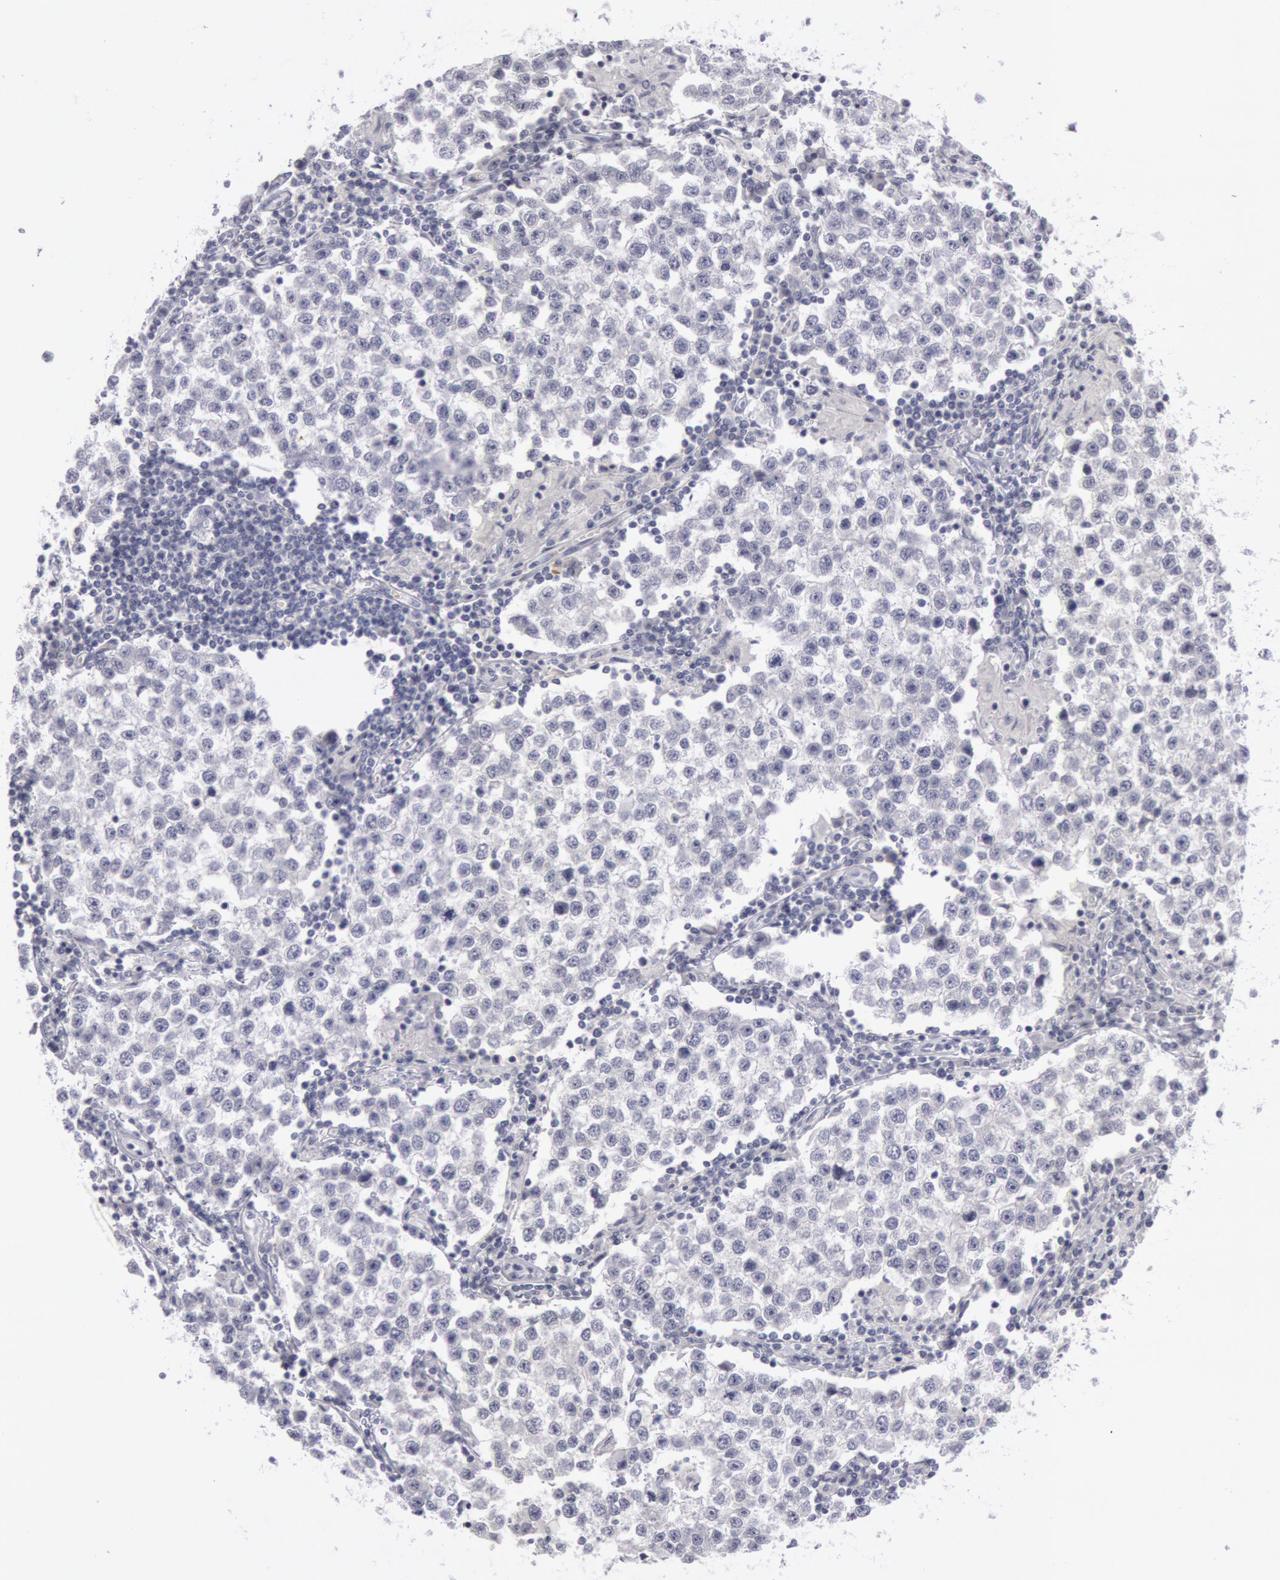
{"staining": {"intensity": "negative", "quantity": "none", "location": "none"}, "tissue": "testis cancer", "cell_type": "Tumor cells", "image_type": "cancer", "snomed": [{"axis": "morphology", "description": "Seminoma, NOS"}, {"axis": "topography", "description": "Testis"}], "caption": "Human testis seminoma stained for a protein using IHC shows no staining in tumor cells.", "gene": "KRT16", "patient": {"sex": "male", "age": 36}}